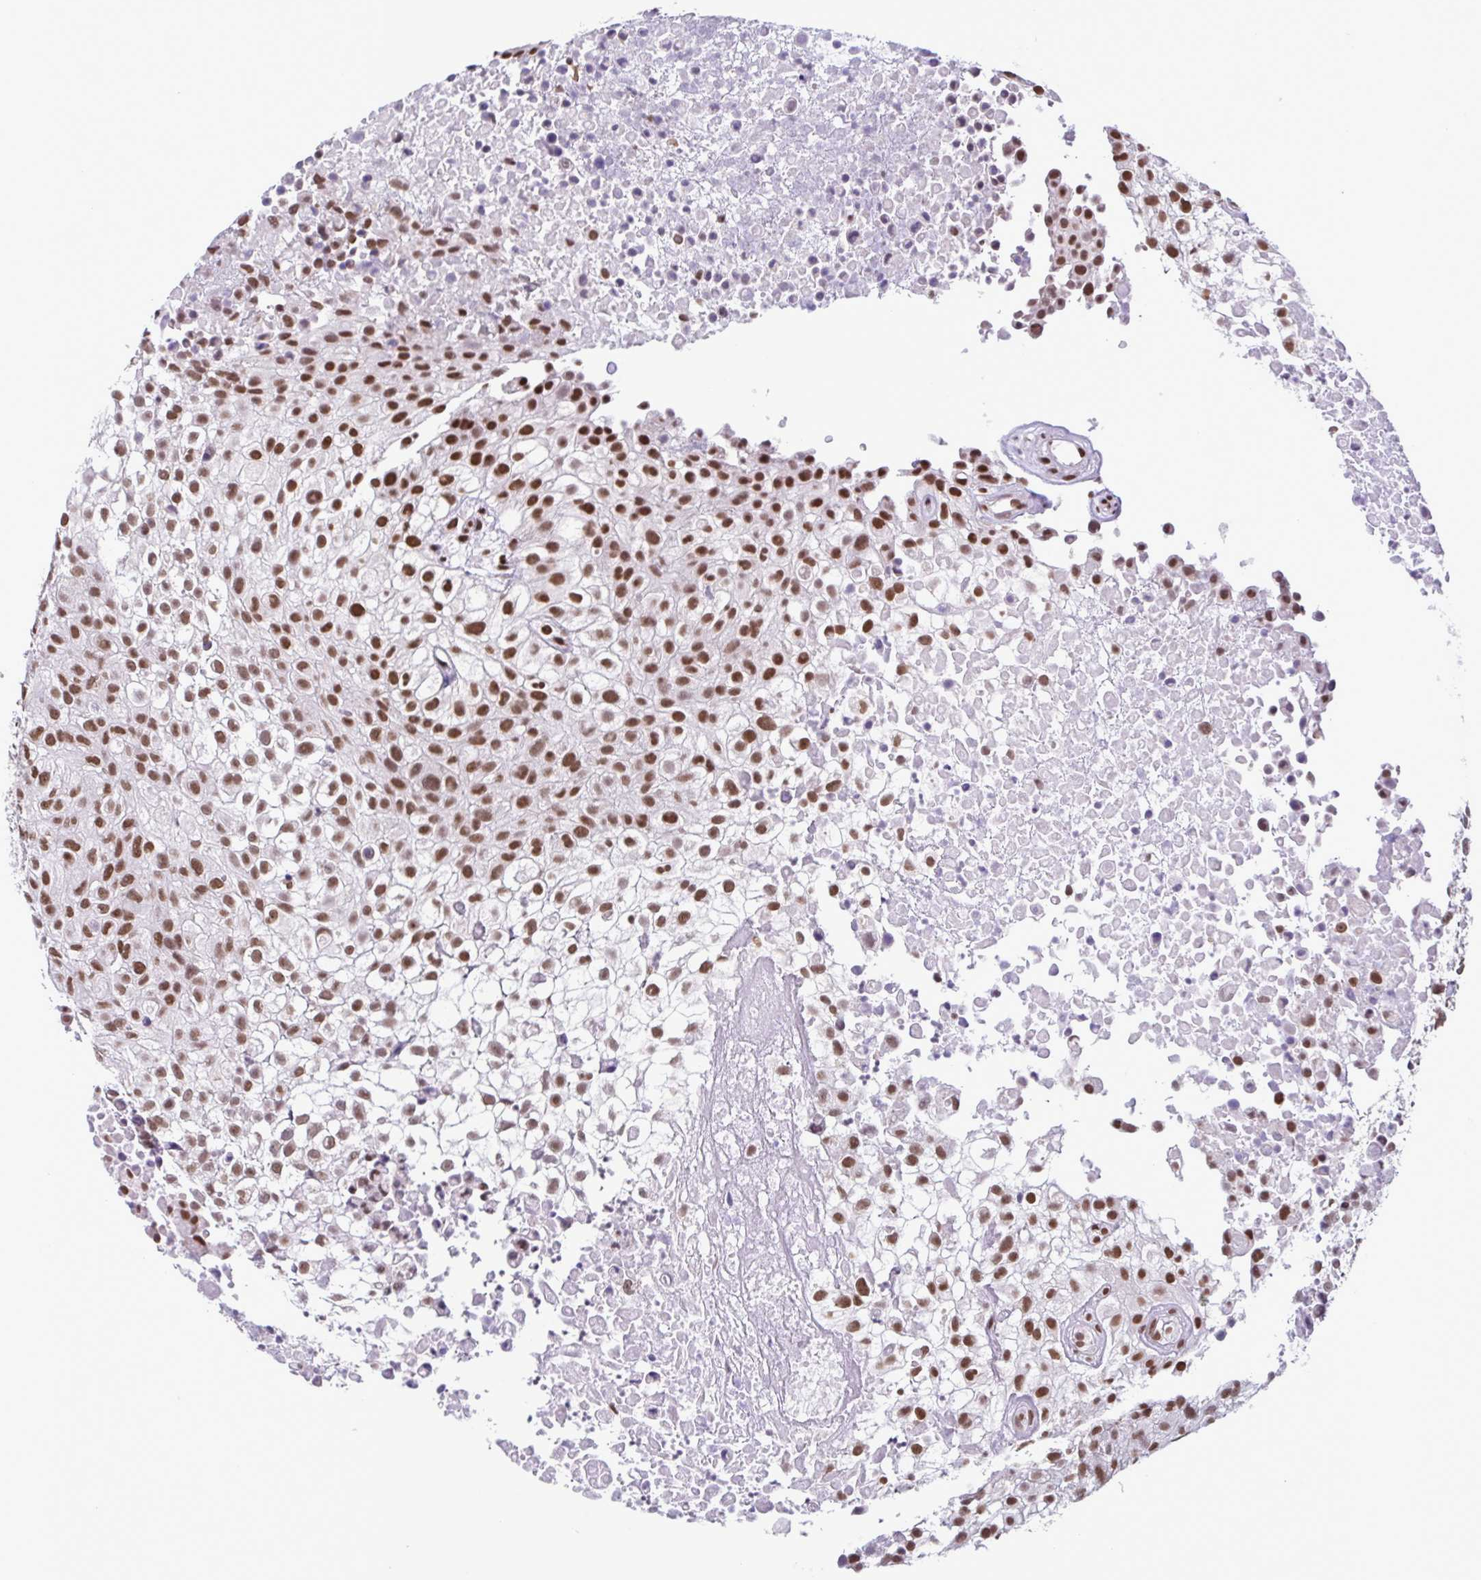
{"staining": {"intensity": "moderate", "quantity": ">75%", "location": "nuclear"}, "tissue": "urothelial cancer", "cell_type": "Tumor cells", "image_type": "cancer", "snomed": [{"axis": "morphology", "description": "Urothelial carcinoma, High grade"}, {"axis": "topography", "description": "Urinary bladder"}], "caption": "A micrograph of human urothelial cancer stained for a protein displays moderate nuclear brown staining in tumor cells.", "gene": "TIMM21", "patient": {"sex": "male", "age": 56}}